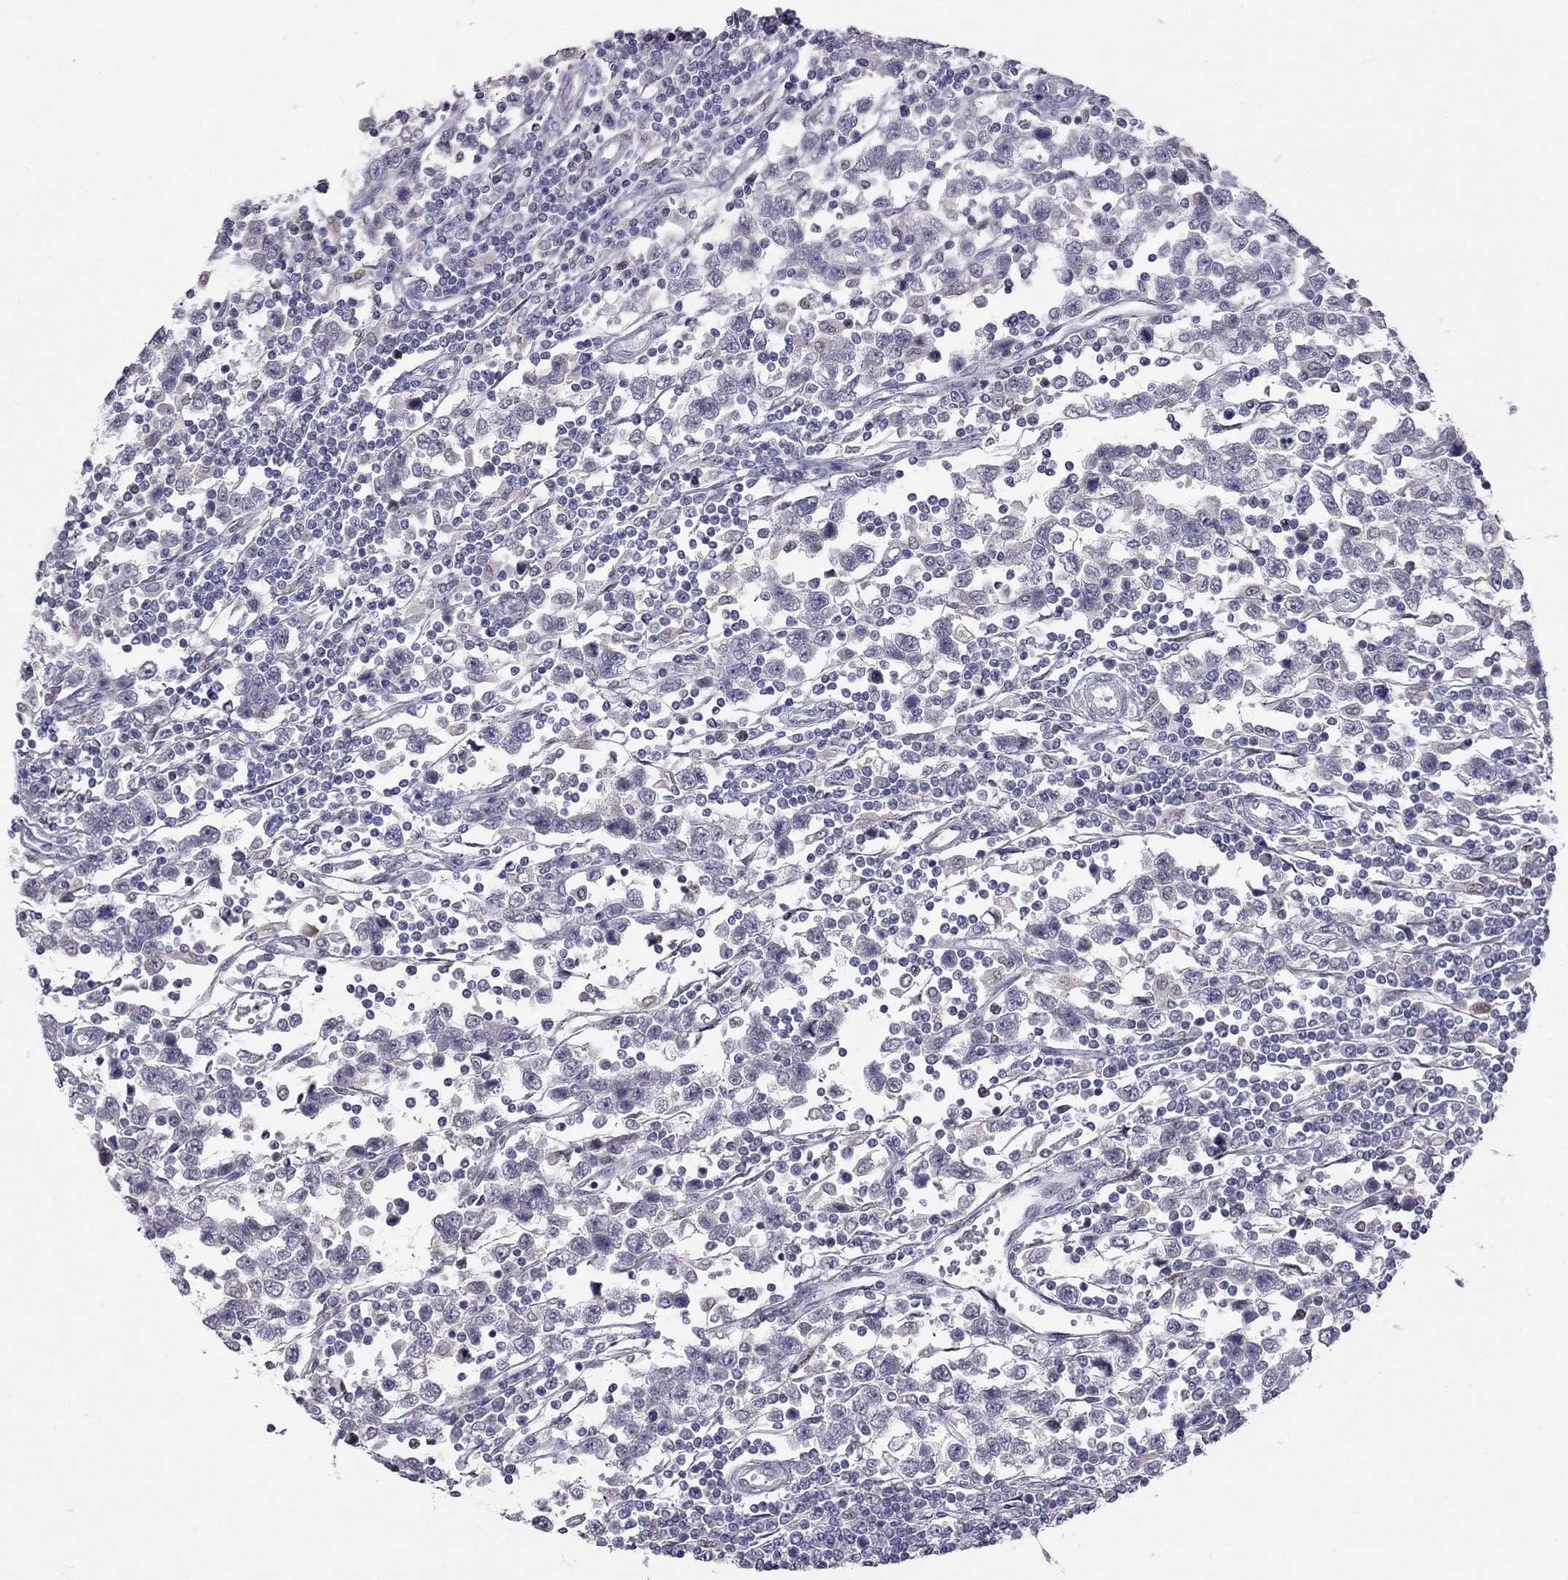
{"staining": {"intensity": "negative", "quantity": "none", "location": "none"}, "tissue": "testis cancer", "cell_type": "Tumor cells", "image_type": "cancer", "snomed": [{"axis": "morphology", "description": "Seminoma, NOS"}, {"axis": "topography", "description": "Testis"}], "caption": "Human testis cancer (seminoma) stained for a protein using IHC exhibits no positivity in tumor cells.", "gene": "LRRC39", "patient": {"sex": "male", "age": 34}}